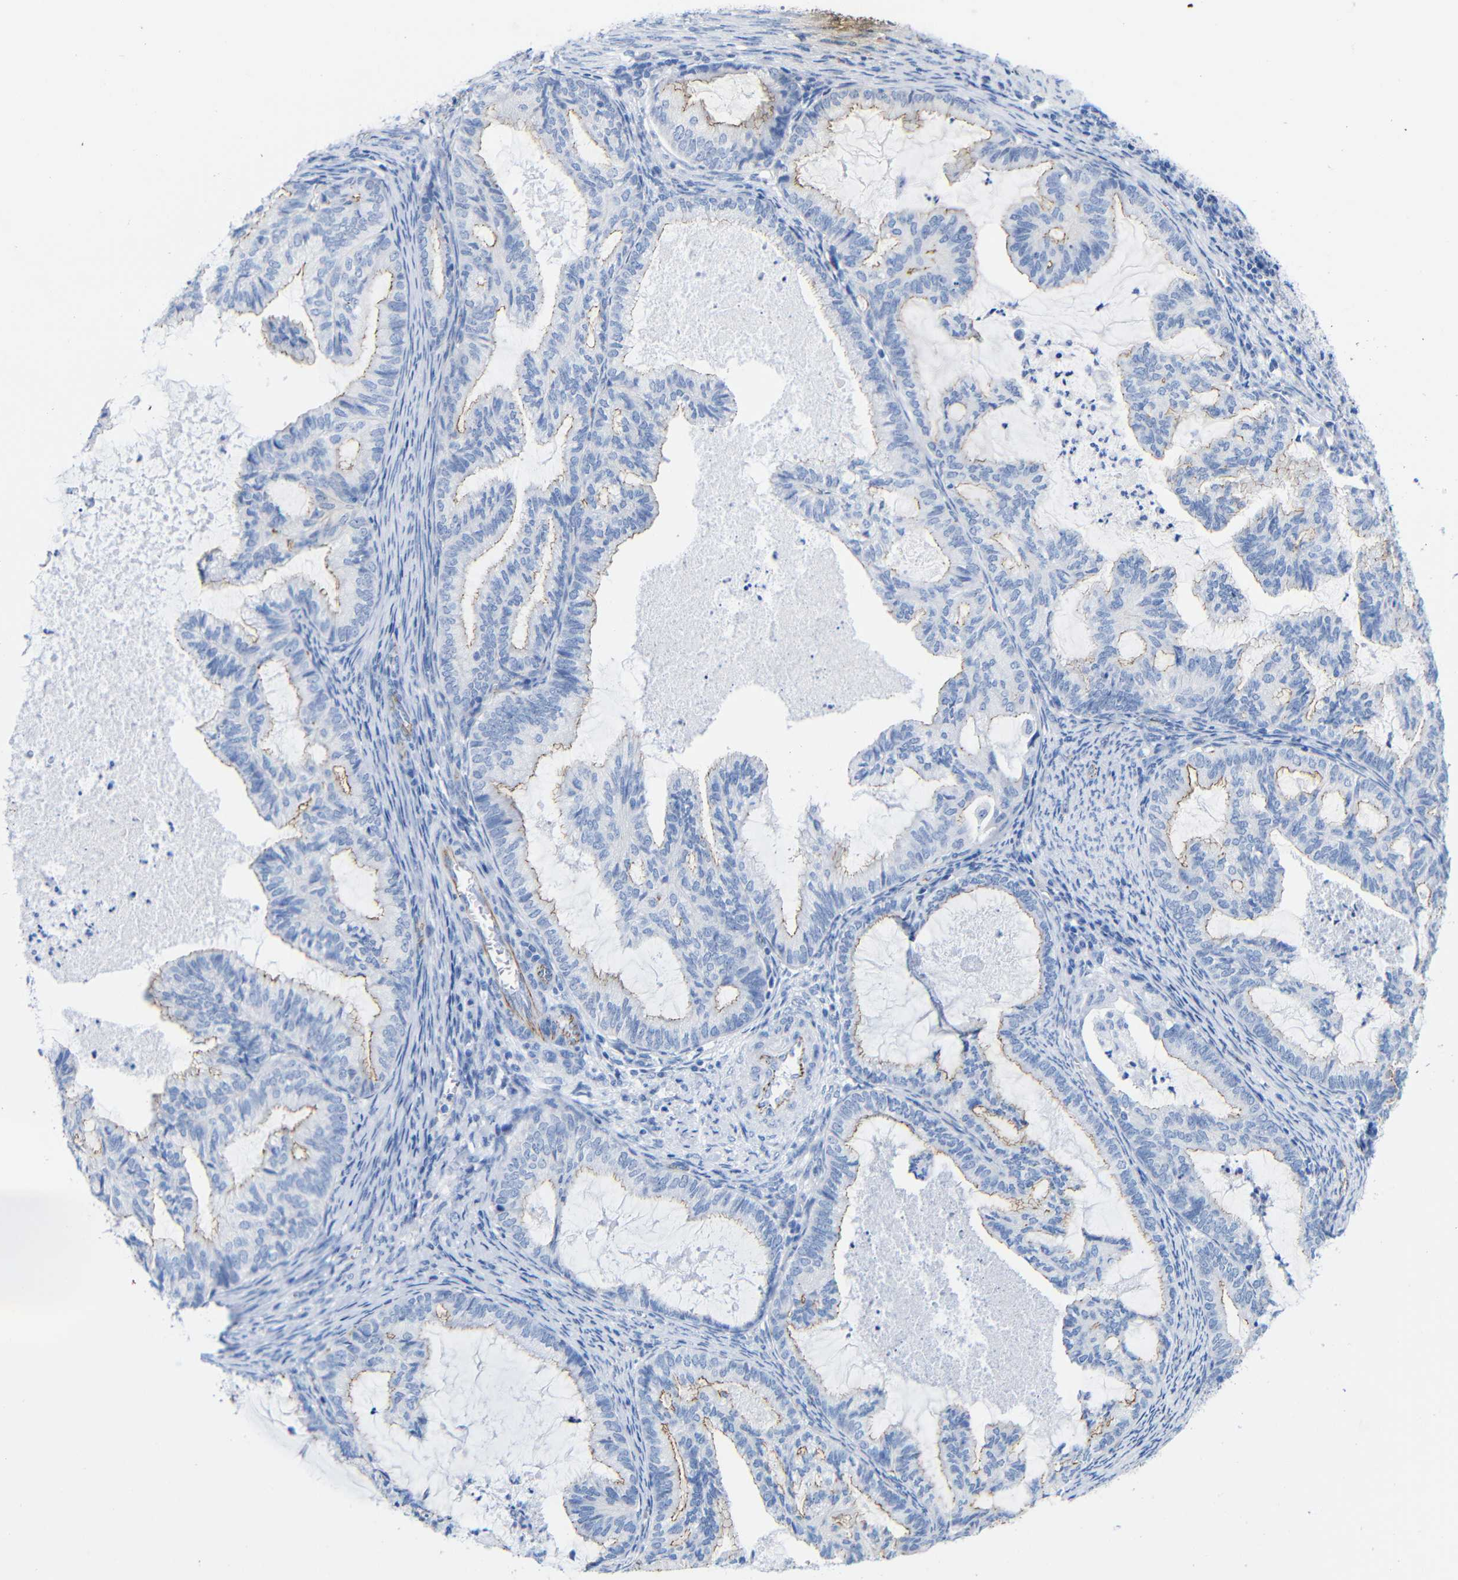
{"staining": {"intensity": "weak", "quantity": "25%-75%", "location": "cytoplasmic/membranous"}, "tissue": "cervical cancer", "cell_type": "Tumor cells", "image_type": "cancer", "snomed": [{"axis": "morphology", "description": "Normal tissue, NOS"}, {"axis": "morphology", "description": "Adenocarcinoma, NOS"}, {"axis": "topography", "description": "Cervix"}, {"axis": "topography", "description": "Endometrium"}], "caption": "A high-resolution image shows IHC staining of cervical cancer (adenocarcinoma), which exhibits weak cytoplasmic/membranous expression in about 25%-75% of tumor cells.", "gene": "CGNL1", "patient": {"sex": "female", "age": 86}}